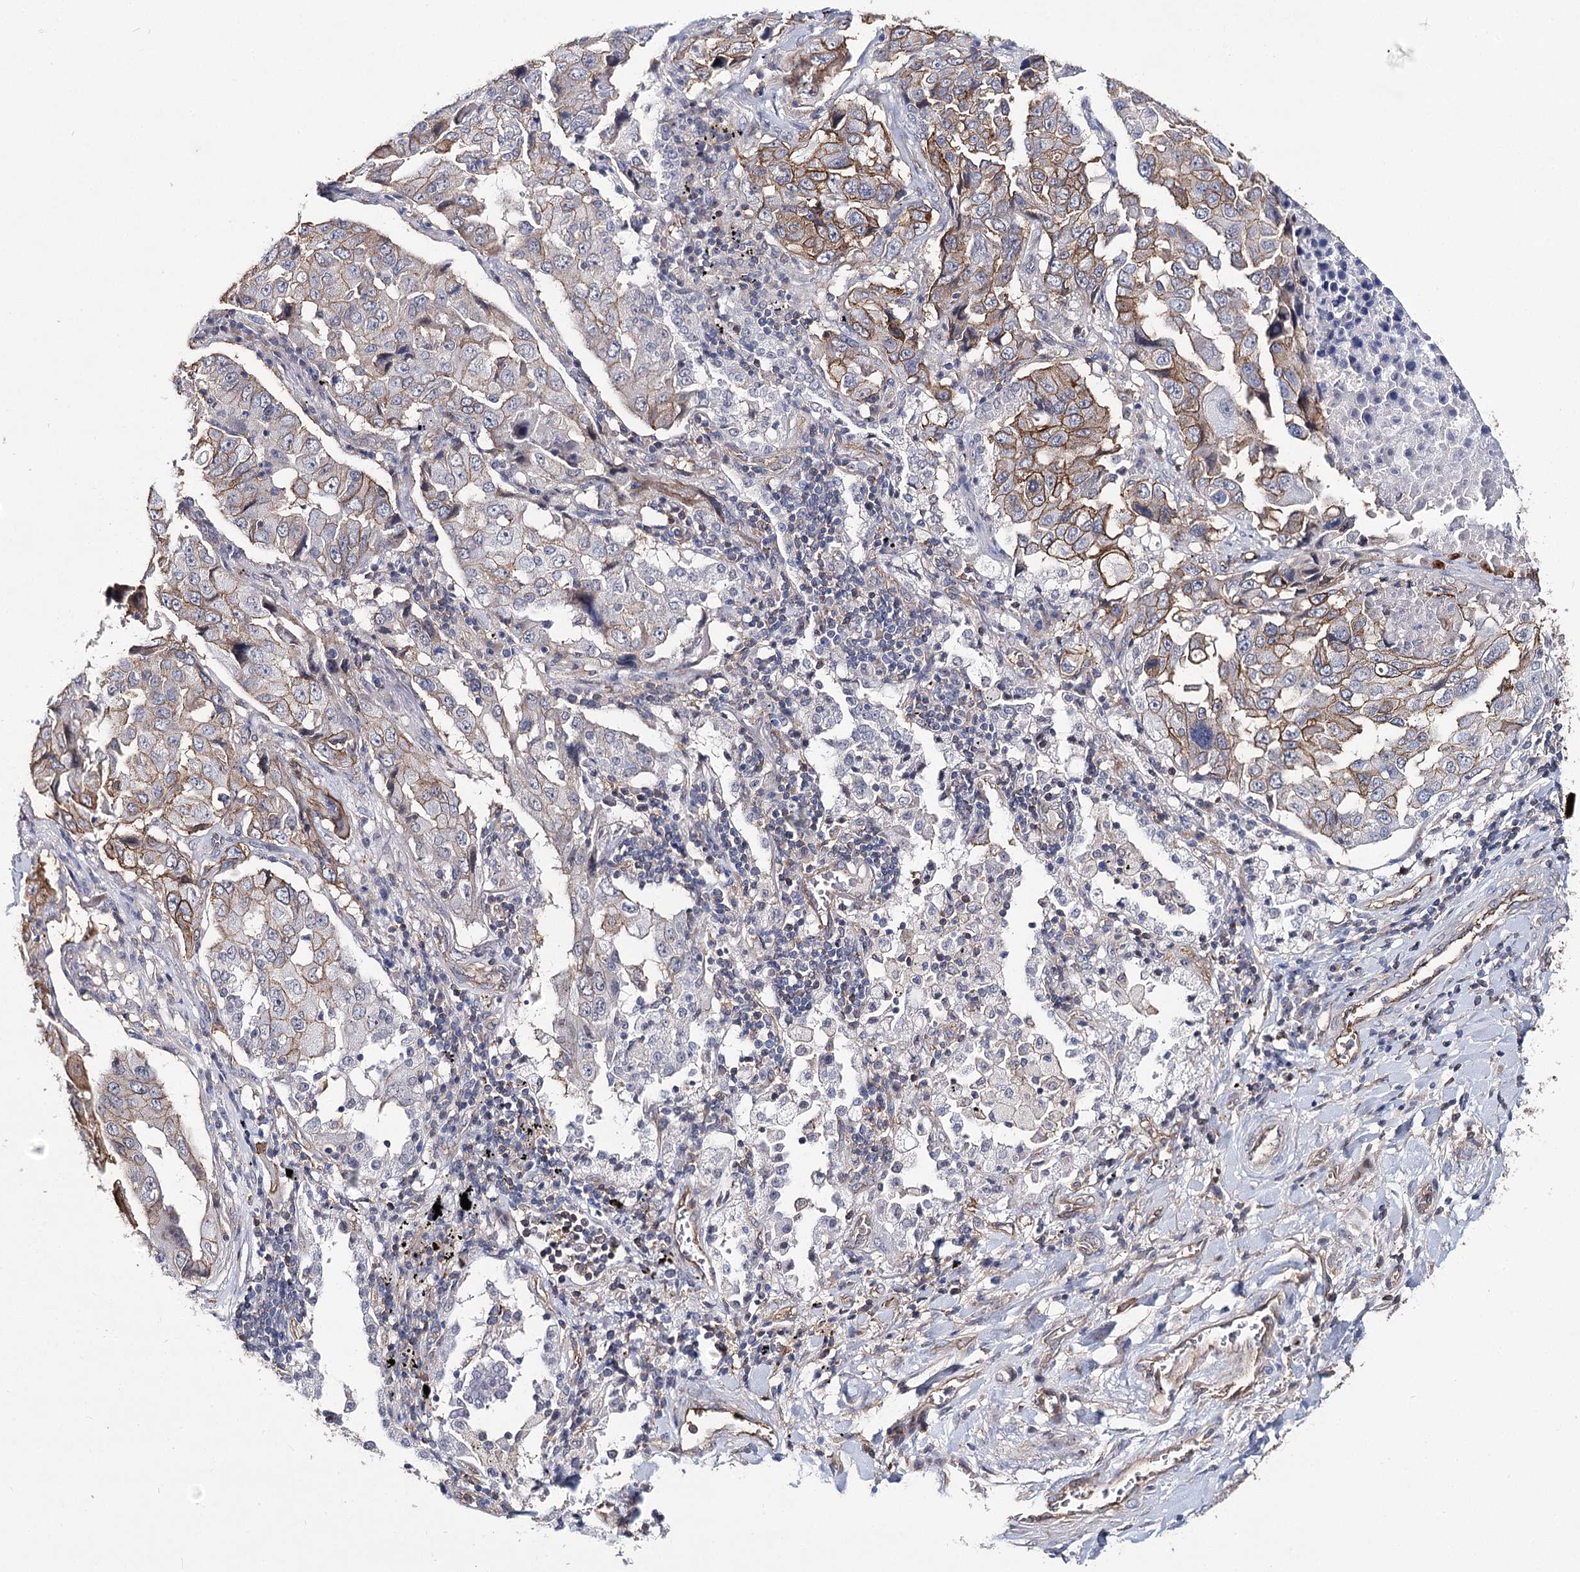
{"staining": {"intensity": "moderate", "quantity": "25%-75%", "location": "cytoplasmic/membranous"}, "tissue": "lung cancer", "cell_type": "Tumor cells", "image_type": "cancer", "snomed": [{"axis": "morphology", "description": "Adenocarcinoma, NOS"}, {"axis": "topography", "description": "Lung"}], "caption": "Lung cancer (adenocarcinoma) stained with DAB (3,3'-diaminobenzidine) immunohistochemistry displays medium levels of moderate cytoplasmic/membranous positivity in about 25%-75% of tumor cells.", "gene": "TMEM218", "patient": {"sex": "female", "age": 65}}